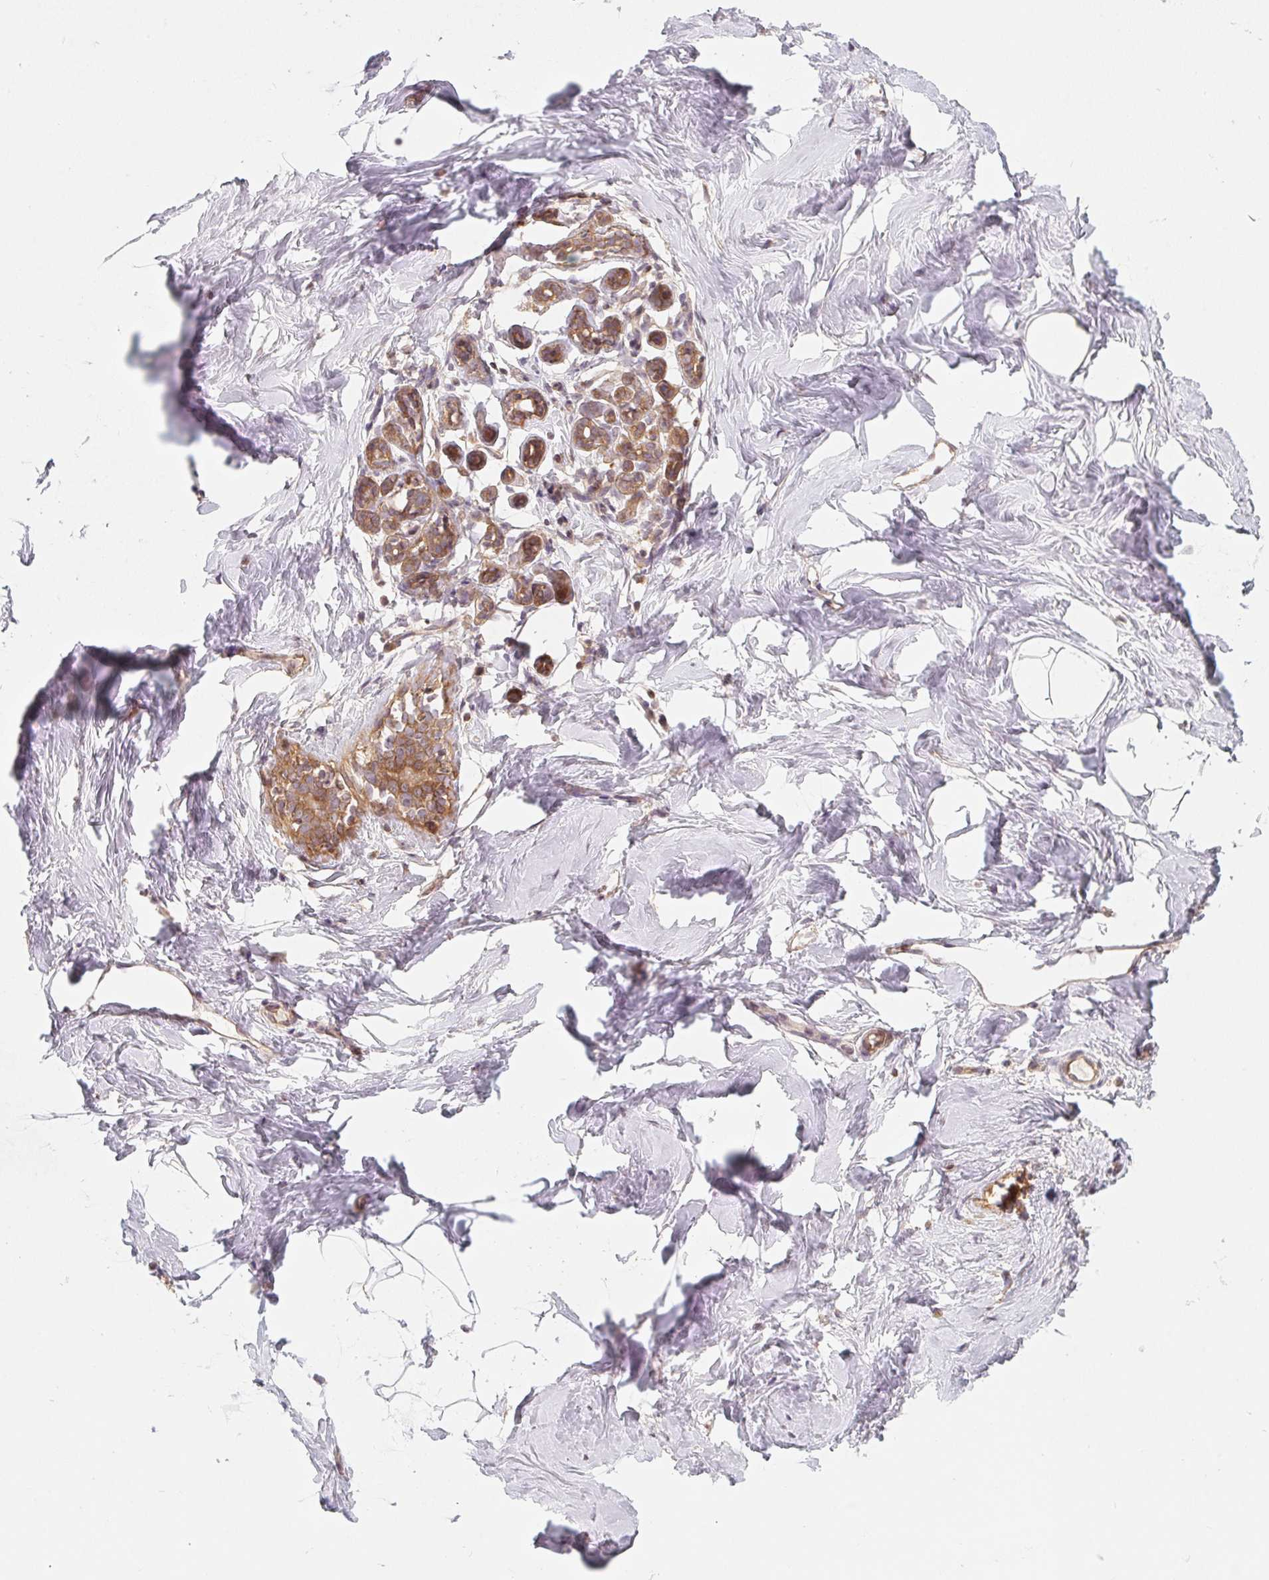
{"staining": {"intensity": "negative", "quantity": "none", "location": "none"}, "tissue": "breast", "cell_type": "Adipocytes", "image_type": "normal", "snomed": [{"axis": "morphology", "description": "Normal tissue, NOS"}, {"axis": "topography", "description": "Breast"}], "caption": "Immunohistochemistry of benign human breast displays no positivity in adipocytes. Brightfield microscopy of immunohistochemistry (IHC) stained with DAB (3,3'-diaminobenzidine) (brown) and hematoxylin (blue), captured at high magnification.", "gene": "ANKRD13A", "patient": {"sex": "female", "age": 32}}